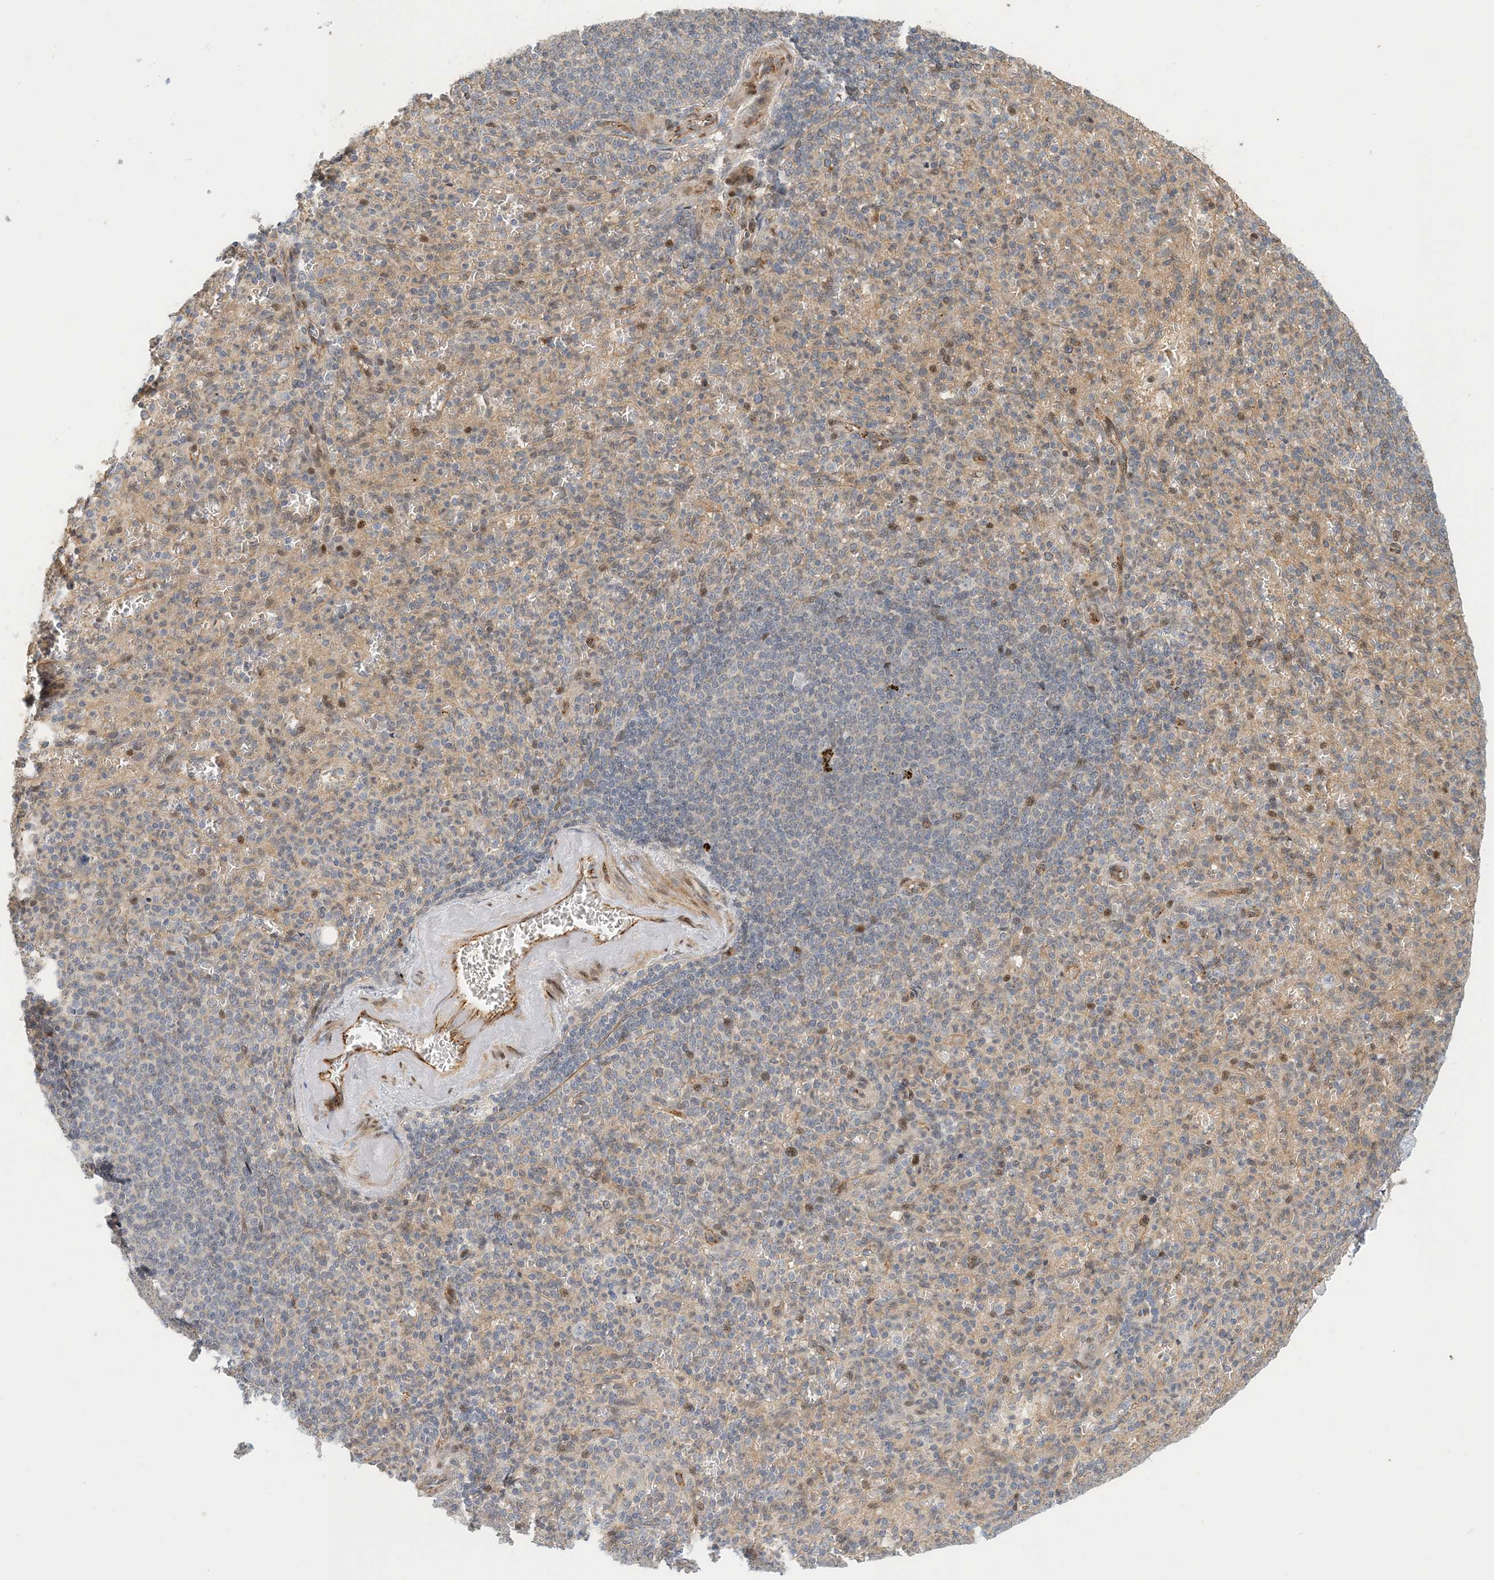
{"staining": {"intensity": "moderate", "quantity": "<25%", "location": "nuclear"}, "tissue": "spleen", "cell_type": "Cells in red pulp", "image_type": "normal", "snomed": [{"axis": "morphology", "description": "Normal tissue, NOS"}, {"axis": "topography", "description": "Spleen"}], "caption": "Immunohistochemical staining of benign human spleen demonstrates <25% levels of moderate nuclear protein positivity in approximately <25% of cells in red pulp.", "gene": "MAPKBP1", "patient": {"sex": "female", "age": 74}}